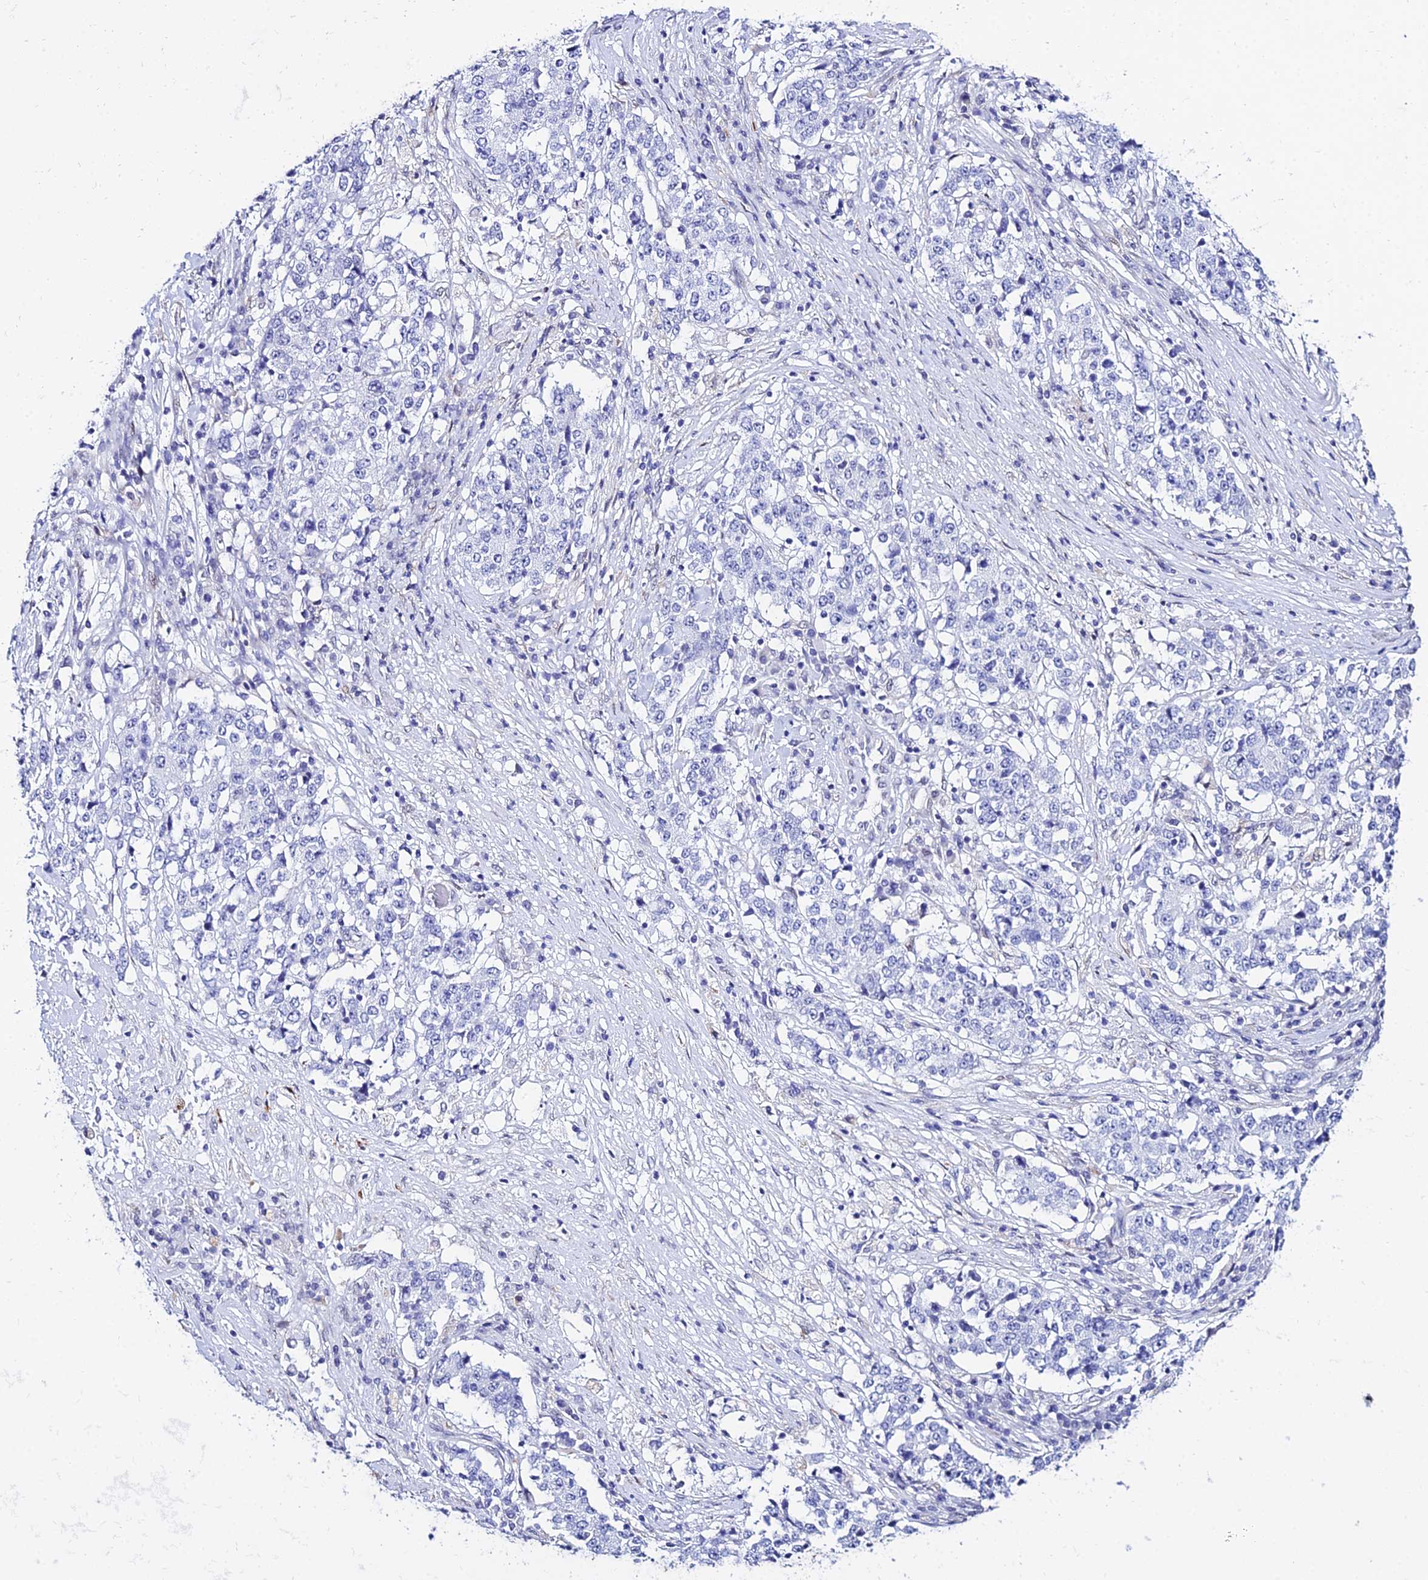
{"staining": {"intensity": "negative", "quantity": "none", "location": "none"}, "tissue": "stomach cancer", "cell_type": "Tumor cells", "image_type": "cancer", "snomed": [{"axis": "morphology", "description": "Adenocarcinoma, NOS"}, {"axis": "topography", "description": "Stomach"}], "caption": "This photomicrograph is of stomach adenocarcinoma stained with immunohistochemistry (IHC) to label a protein in brown with the nuclei are counter-stained blue. There is no expression in tumor cells.", "gene": "POFUT2", "patient": {"sex": "male", "age": 59}}